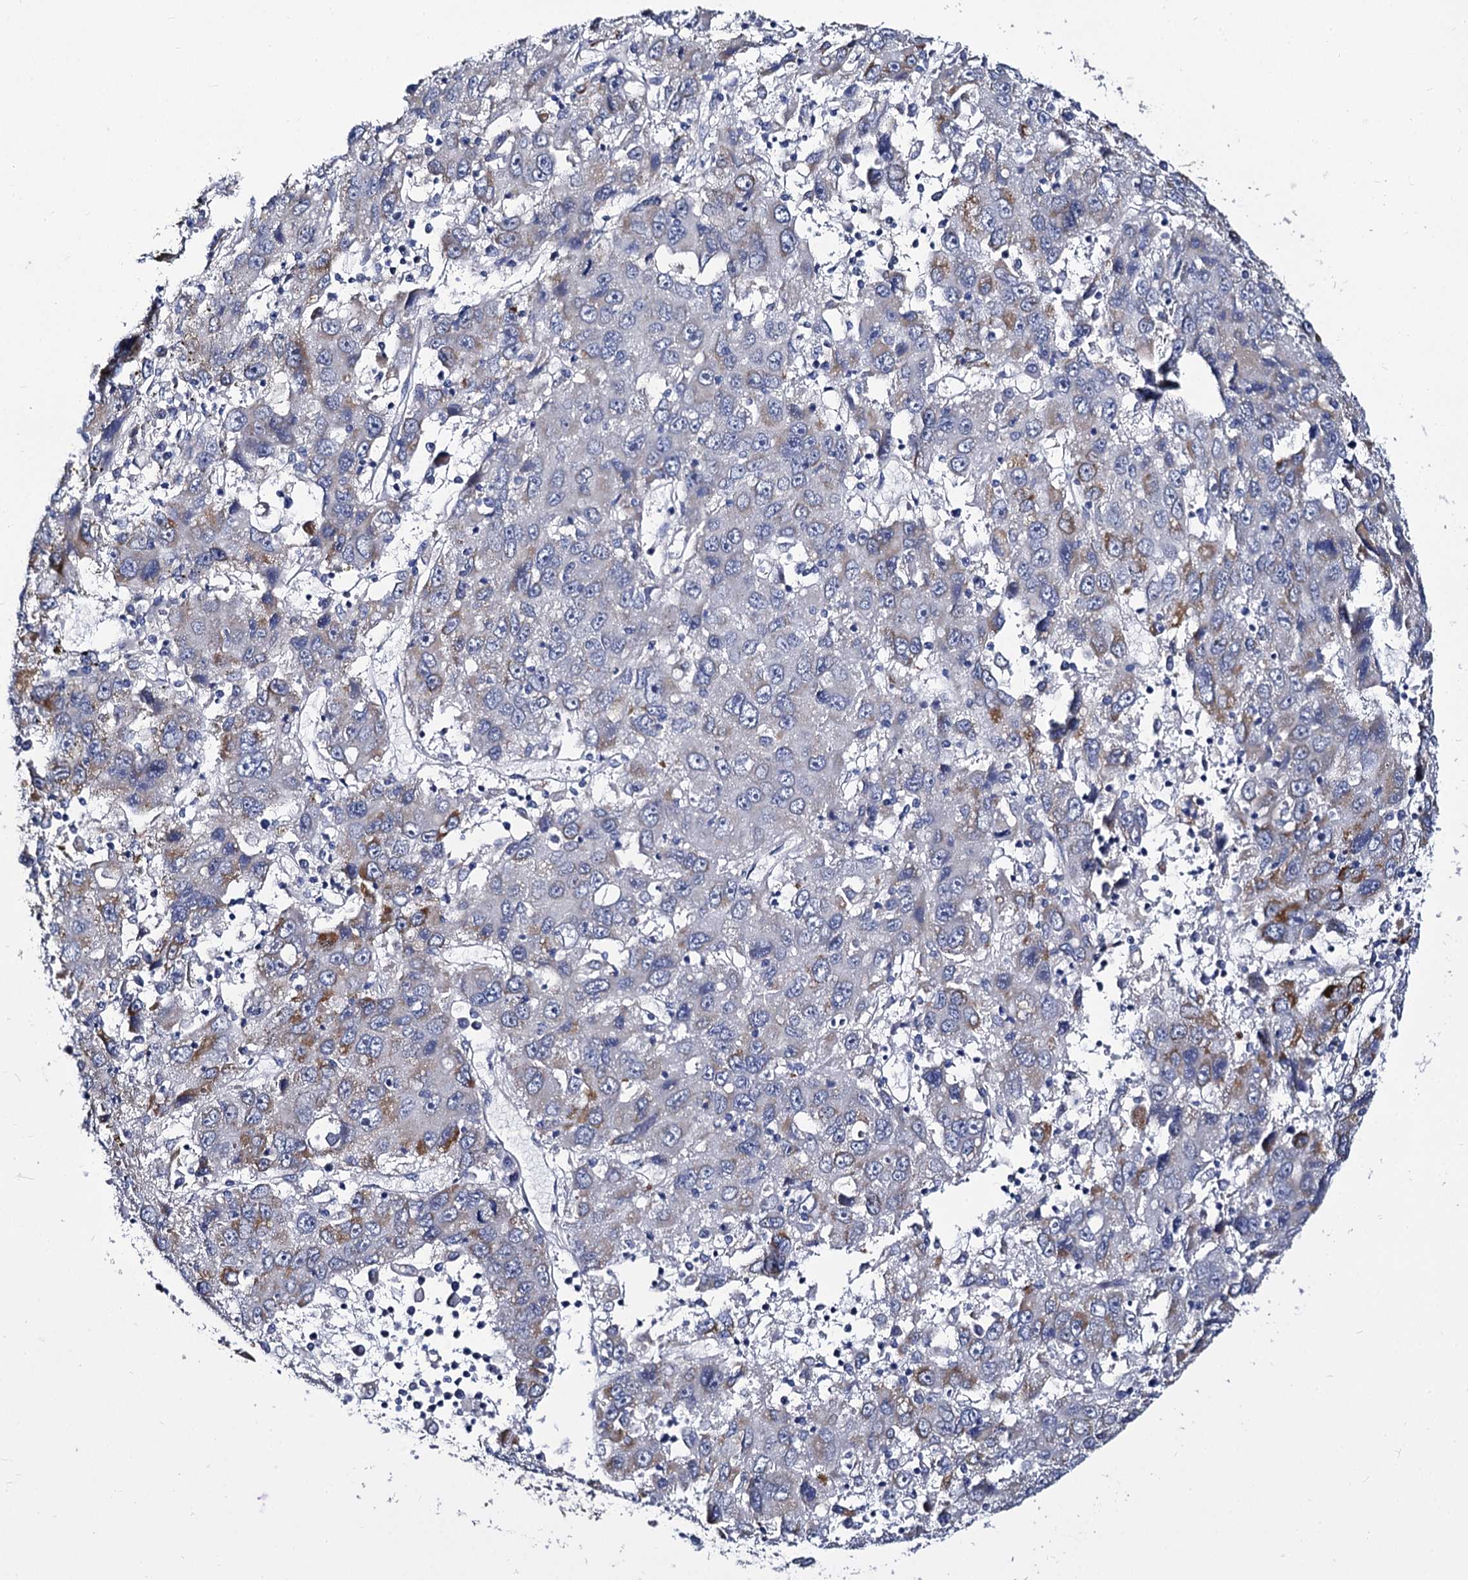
{"staining": {"intensity": "moderate", "quantity": "<25%", "location": "cytoplasmic/membranous"}, "tissue": "liver cancer", "cell_type": "Tumor cells", "image_type": "cancer", "snomed": [{"axis": "morphology", "description": "Carcinoma, Hepatocellular, NOS"}, {"axis": "topography", "description": "Liver"}], "caption": "Liver cancer stained with a brown dye reveals moderate cytoplasmic/membranous positive expression in approximately <25% of tumor cells.", "gene": "PANX2", "patient": {"sex": "male", "age": 49}}